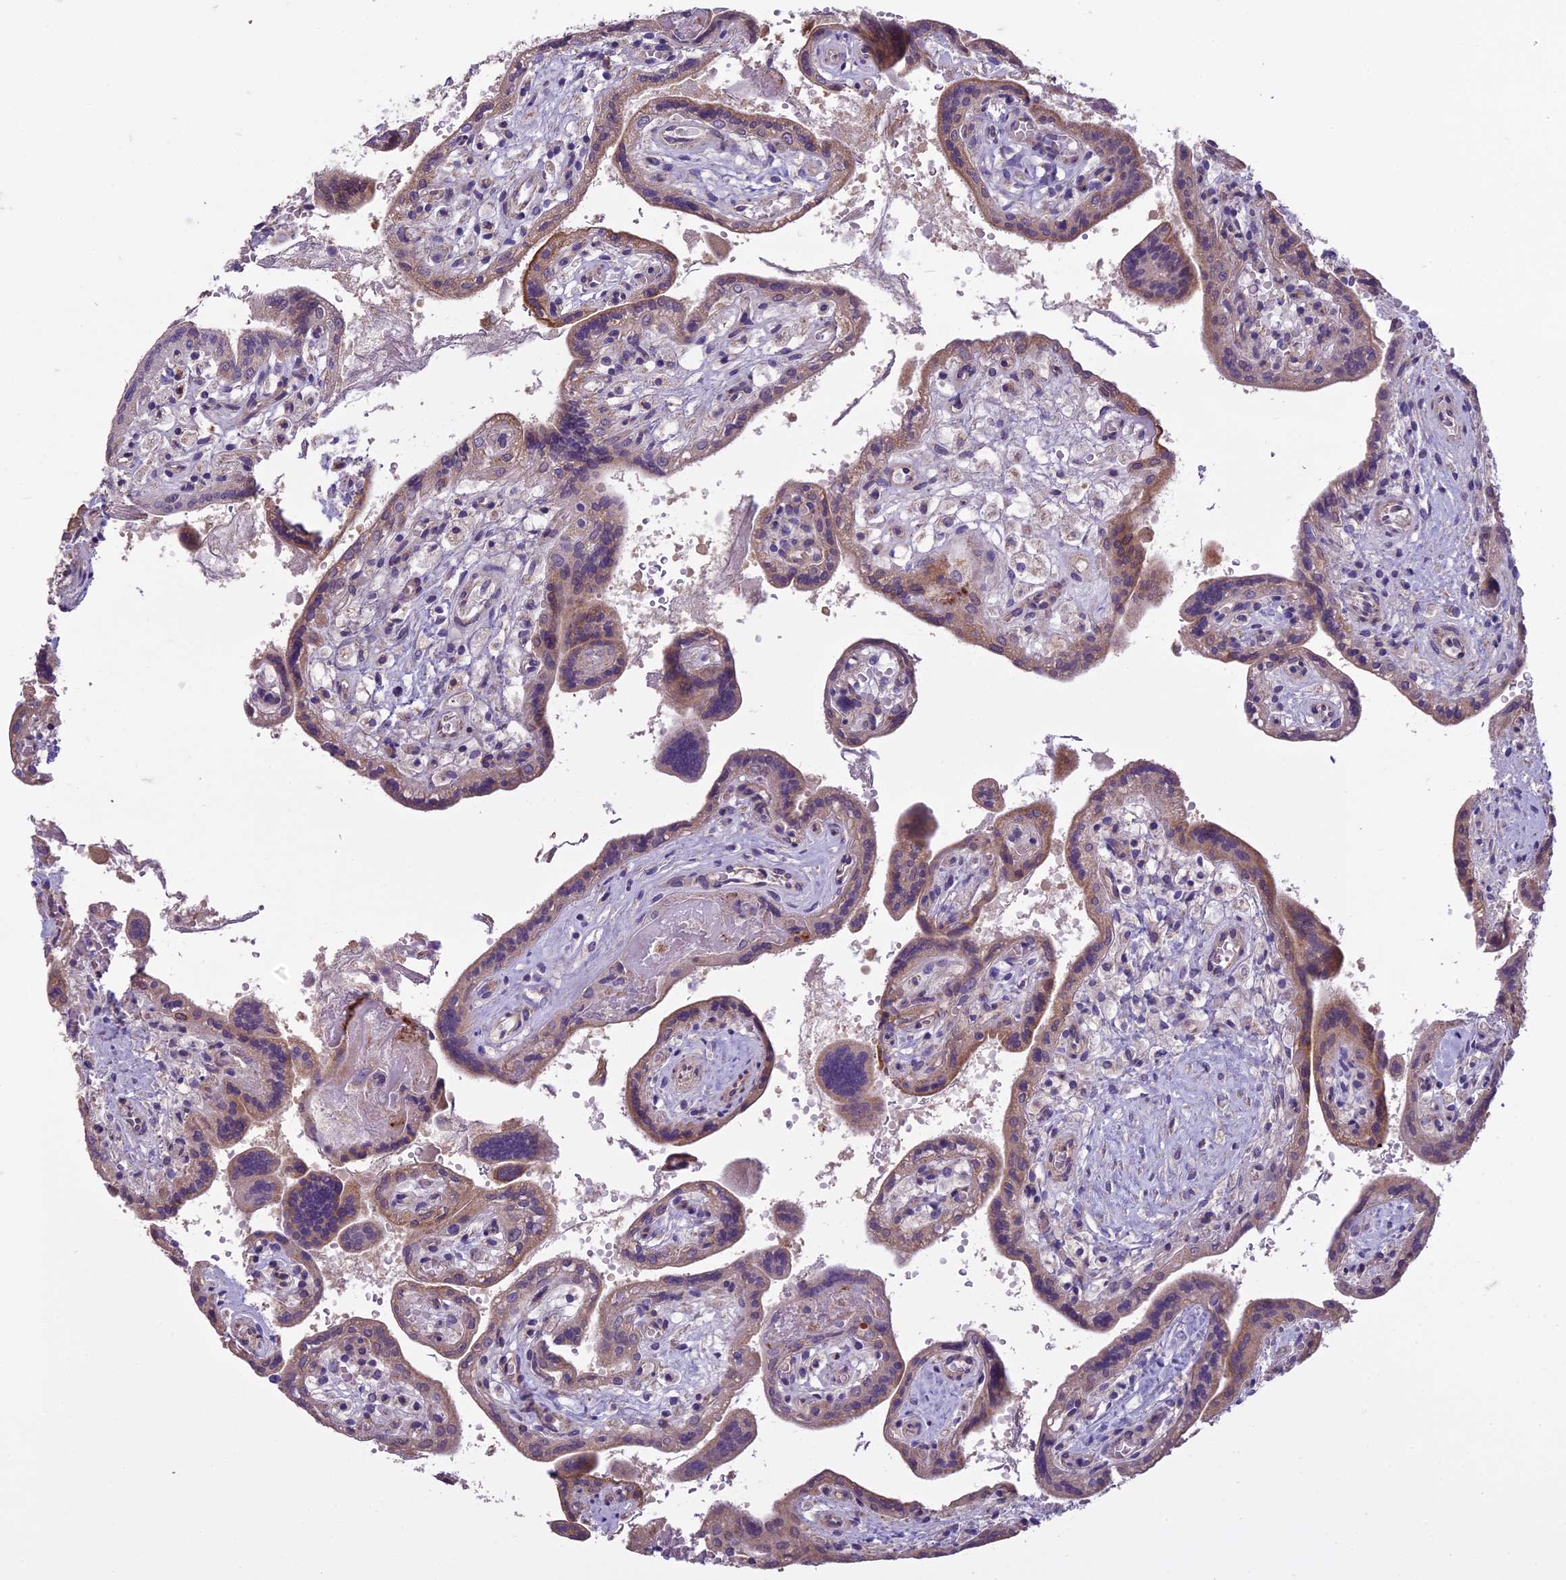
{"staining": {"intensity": "moderate", "quantity": "25%-75%", "location": "cytoplasmic/membranous"}, "tissue": "placenta", "cell_type": "Trophoblastic cells", "image_type": "normal", "snomed": [{"axis": "morphology", "description": "Normal tissue, NOS"}, {"axis": "topography", "description": "Placenta"}], "caption": "Protein staining displays moderate cytoplasmic/membranous expression in approximately 25%-75% of trophoblastic cells in normal placenta.", "gene": "DUS2", "patient": {"sex": "female", "age": 37}}